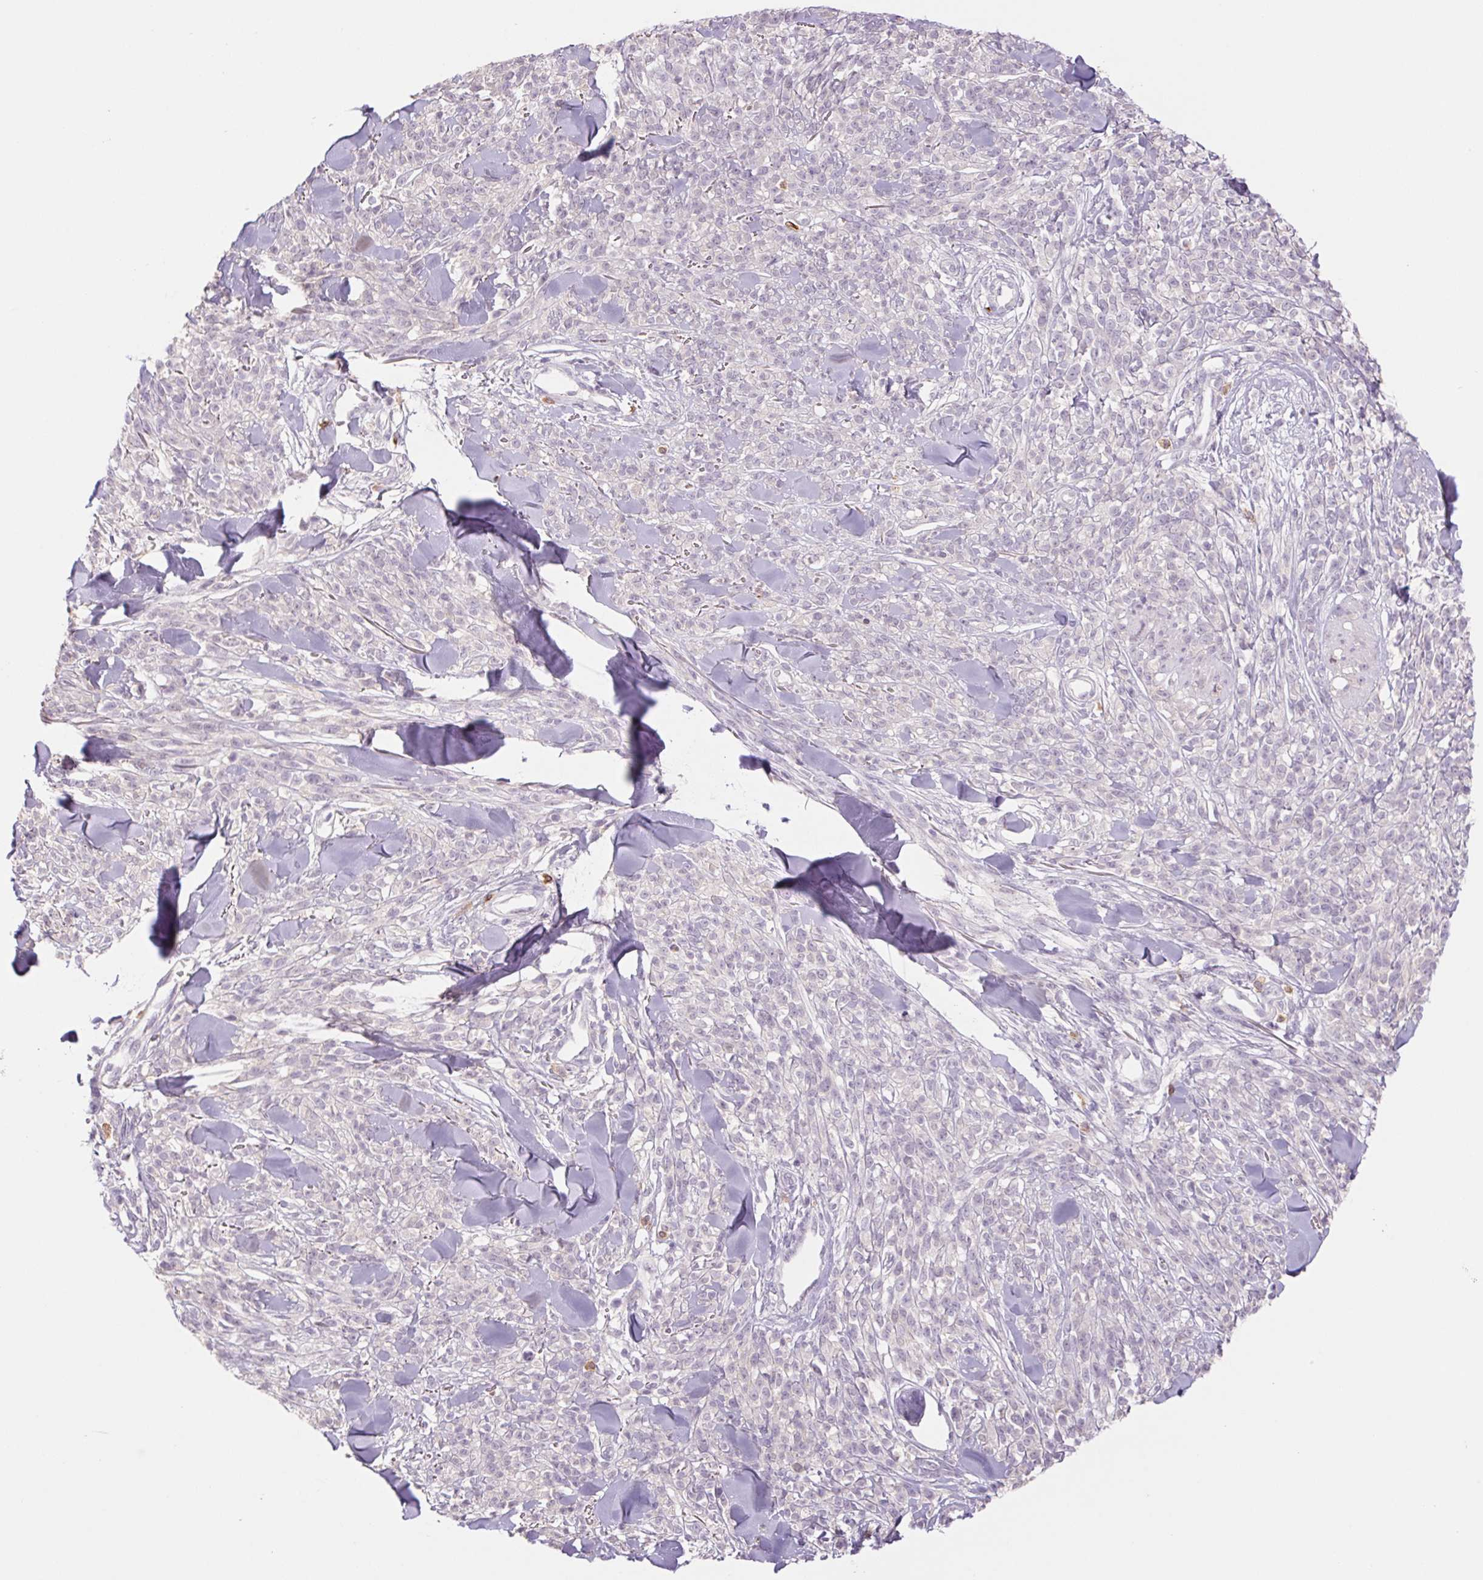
{"staining": {"intensity": "negative", "quantity": "none", "location": "none"}, "tissue": "melanoma", "cell_type": "Tumor cells", "image_type": "cancer", "snomed": [{"axis": "morphology", "description": "Malignant melanoma, NOS"}, {"axis": "topography", "description": "Skin"}, {"axis": "topography", "description": "Skin of trunk"}], "caption": "Immunohistochemical staining of human melanoma shows no significant staining in tumor cells.", "gene": "KRT1", "patient": {"sex": "male", "age": 74}}